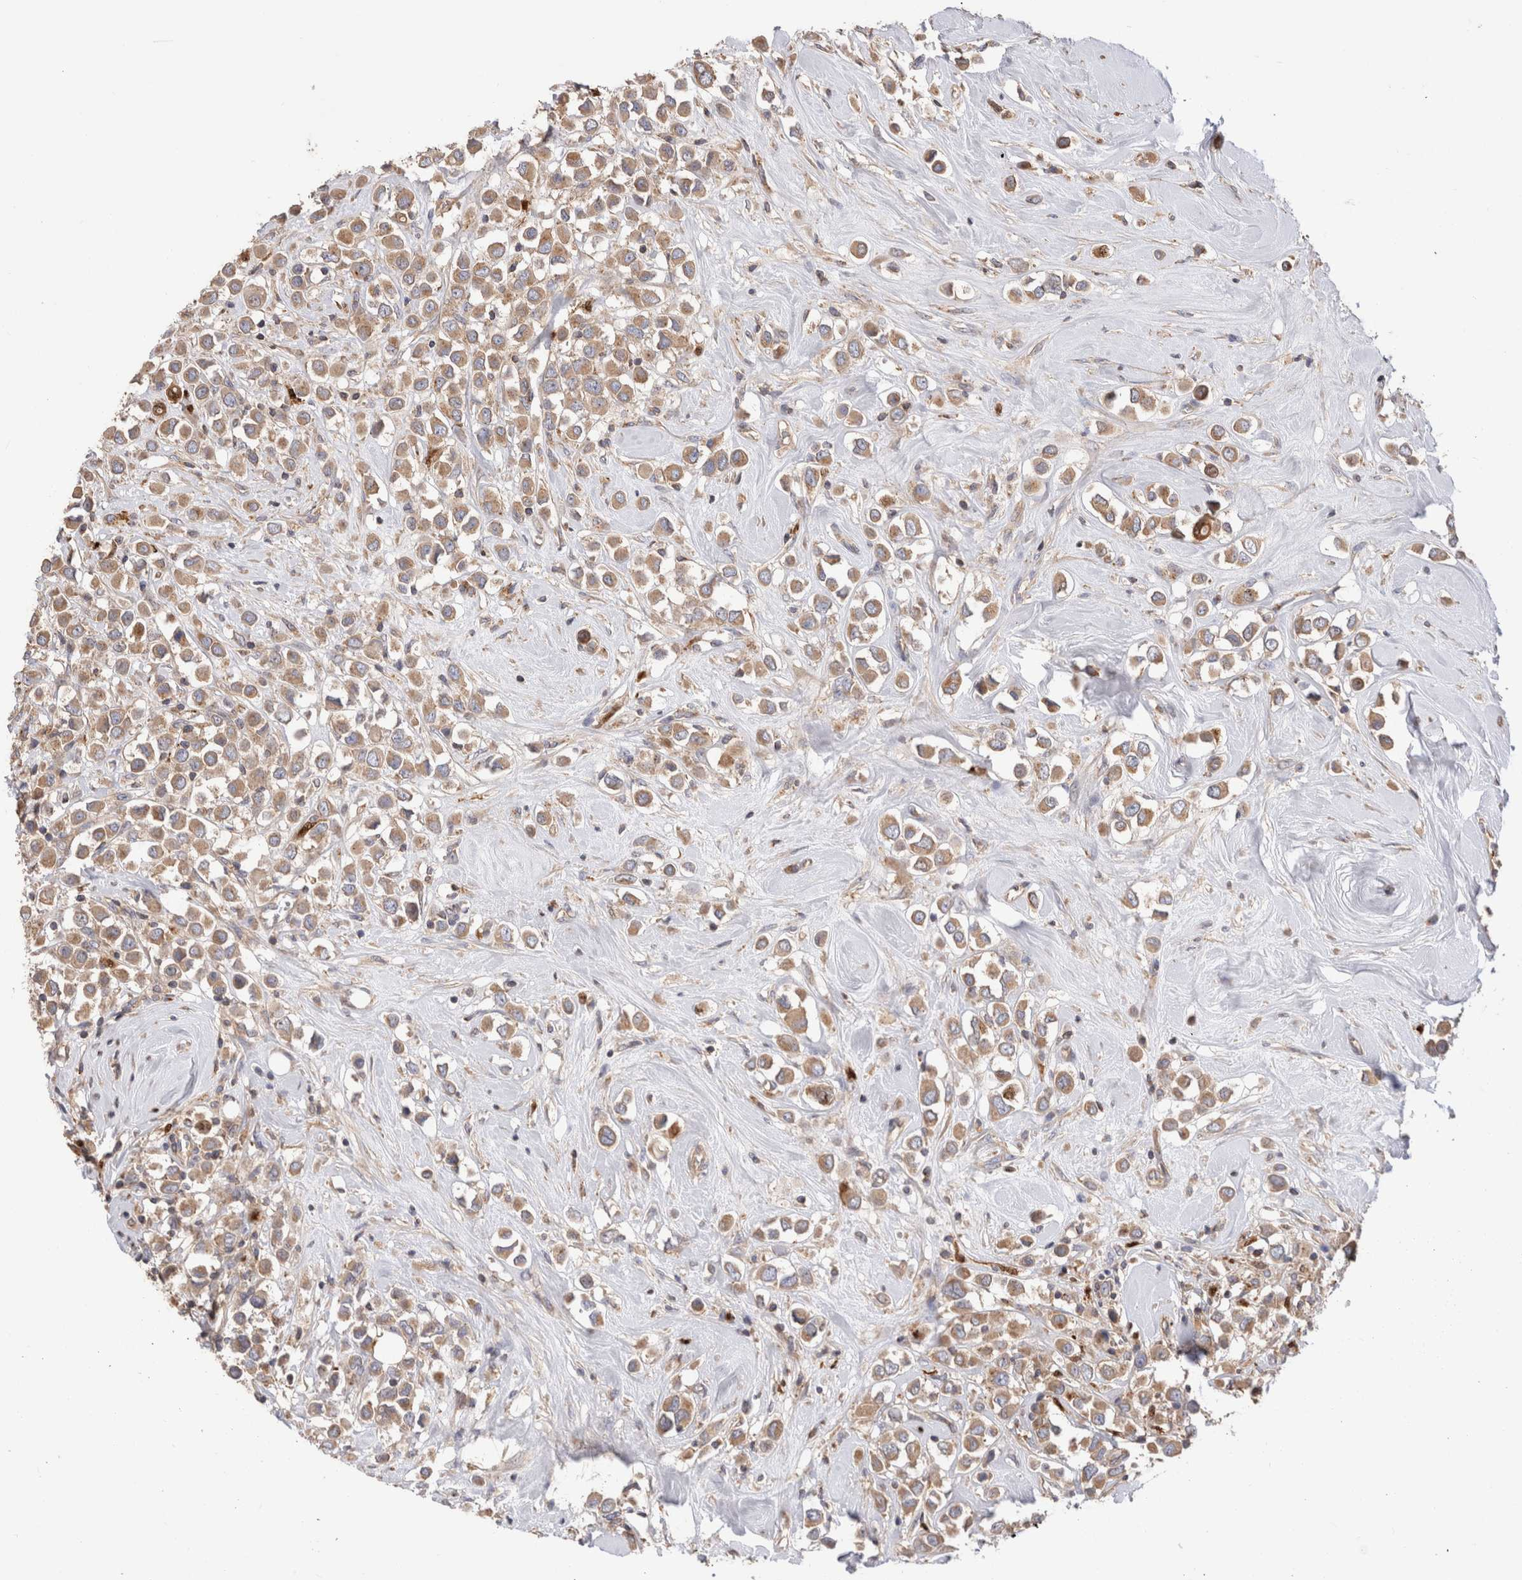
{"staining": {"intensity": "moderate", "quantity": ">75%", "location": "cytoplasmic/membranous"}, "tissue": "breast cancer", "cell_type": "Tumor cells", "image_type": "cancer", "snomed": [{"axis": "morphology", "description": "Duct carcinoma"}, {"axis": "topography", "description": "Breast"}], "caption": "Immunohistochemistry micrograph of human breast invasive ductal carcinoma stained for a protein (brown), which shows medium levels of moderate cytoplasmic/membranous staining in about >75% of tumor cells.", "gene": "NXT2", "patient": {"sex": "female", "age": 61}}